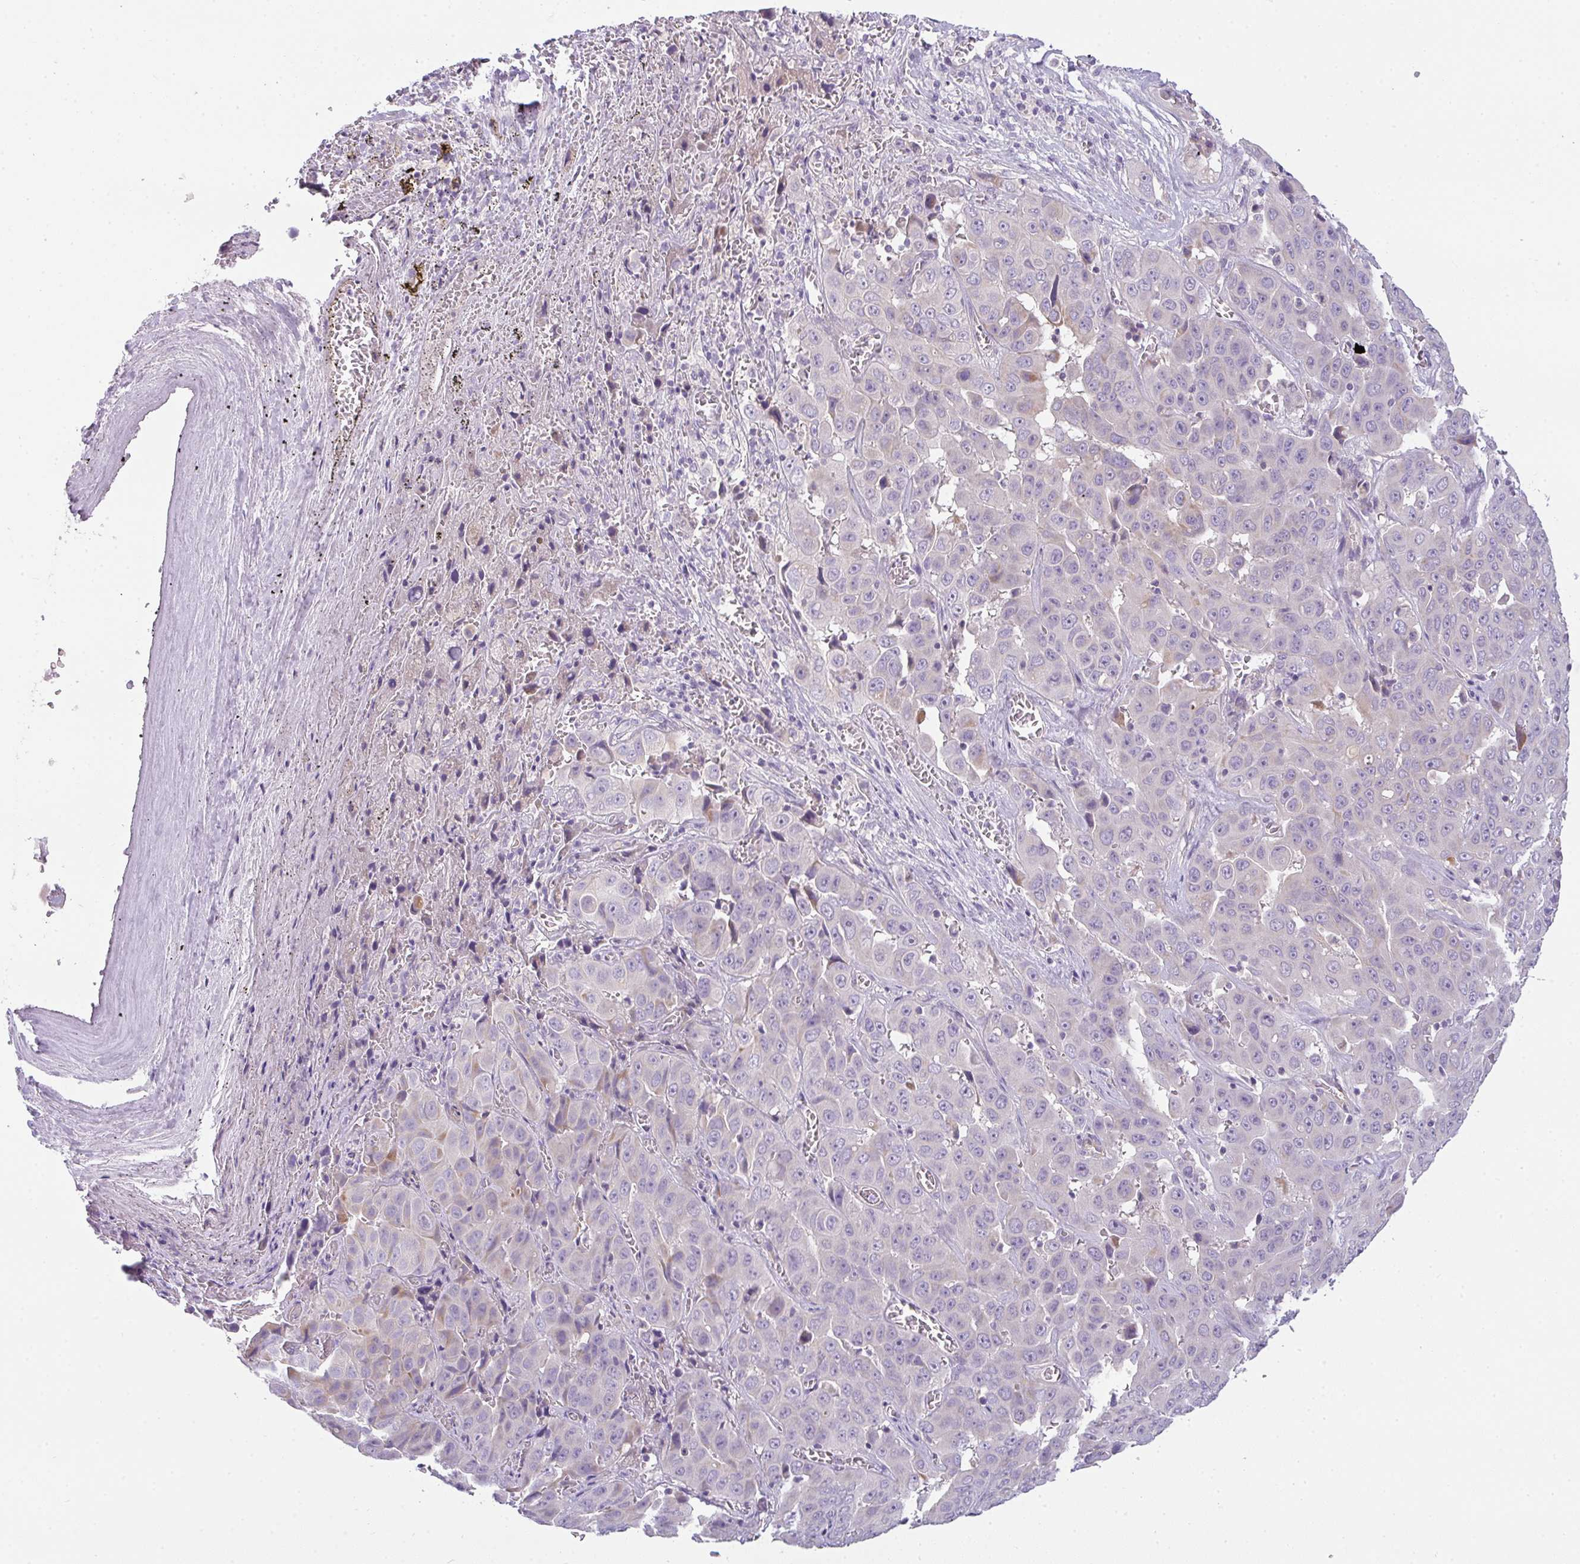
{"staining": {"intensity": "moderate", "quantity": "<25%", "location": "cytoplasmic/membranous"}, "tissue": "liver cancer", "cell_type": "Tumor cells", "image_type": "cancer", "snomed": [{"axis": "morphology", "description": "Cholangiocarcinoma"}, {"axis": "topography", "description": "Liver"}], "caption": "Cholangiocarcinoma (liver) tissue demonstrates moderate cytoplasmic/membranous expression in approximately <25% of tumor cells, visualized by immunohistochemistry.", "gene": "FILIP1", "patient": {"sex": "female", "age": 52}}